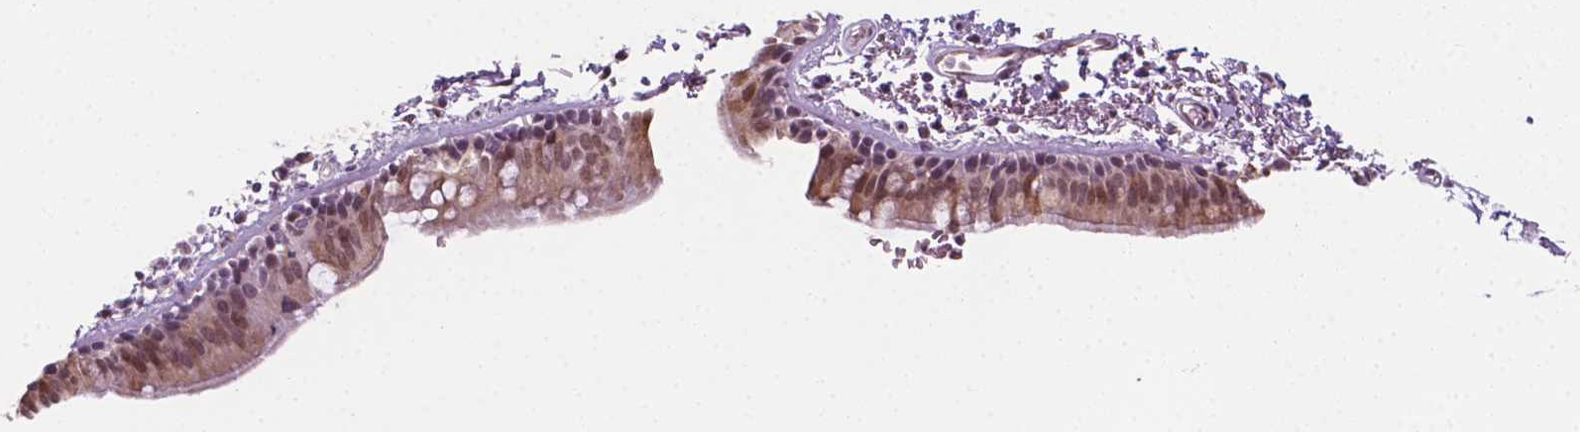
{"staining": {"intensity": "weak", "quantity": ">75%", "location": "cytoplasmic/membranous,nuclear"}, "tissue": "bronchus", "cell_type": "Respiratory epithelial cells", "image_type": "normal", "snomed": [{"axis": "morphology", "description": "Normal tissue, NOS"}, {"axis": "topography", "description": "Lymph node"}, {"axis": "topography", "description": "Bronchus"}], "caption": "DAB (3,3'-diaminobenzidine) immunohistochemical staining of benign bronchus displays weak cytoplasmic/membranous,nuclear protein expression in approximately >75% of respiratory epithelial cells.", "gene": "CDKN1C", "patient": {"sex": "female", "age": 70}}